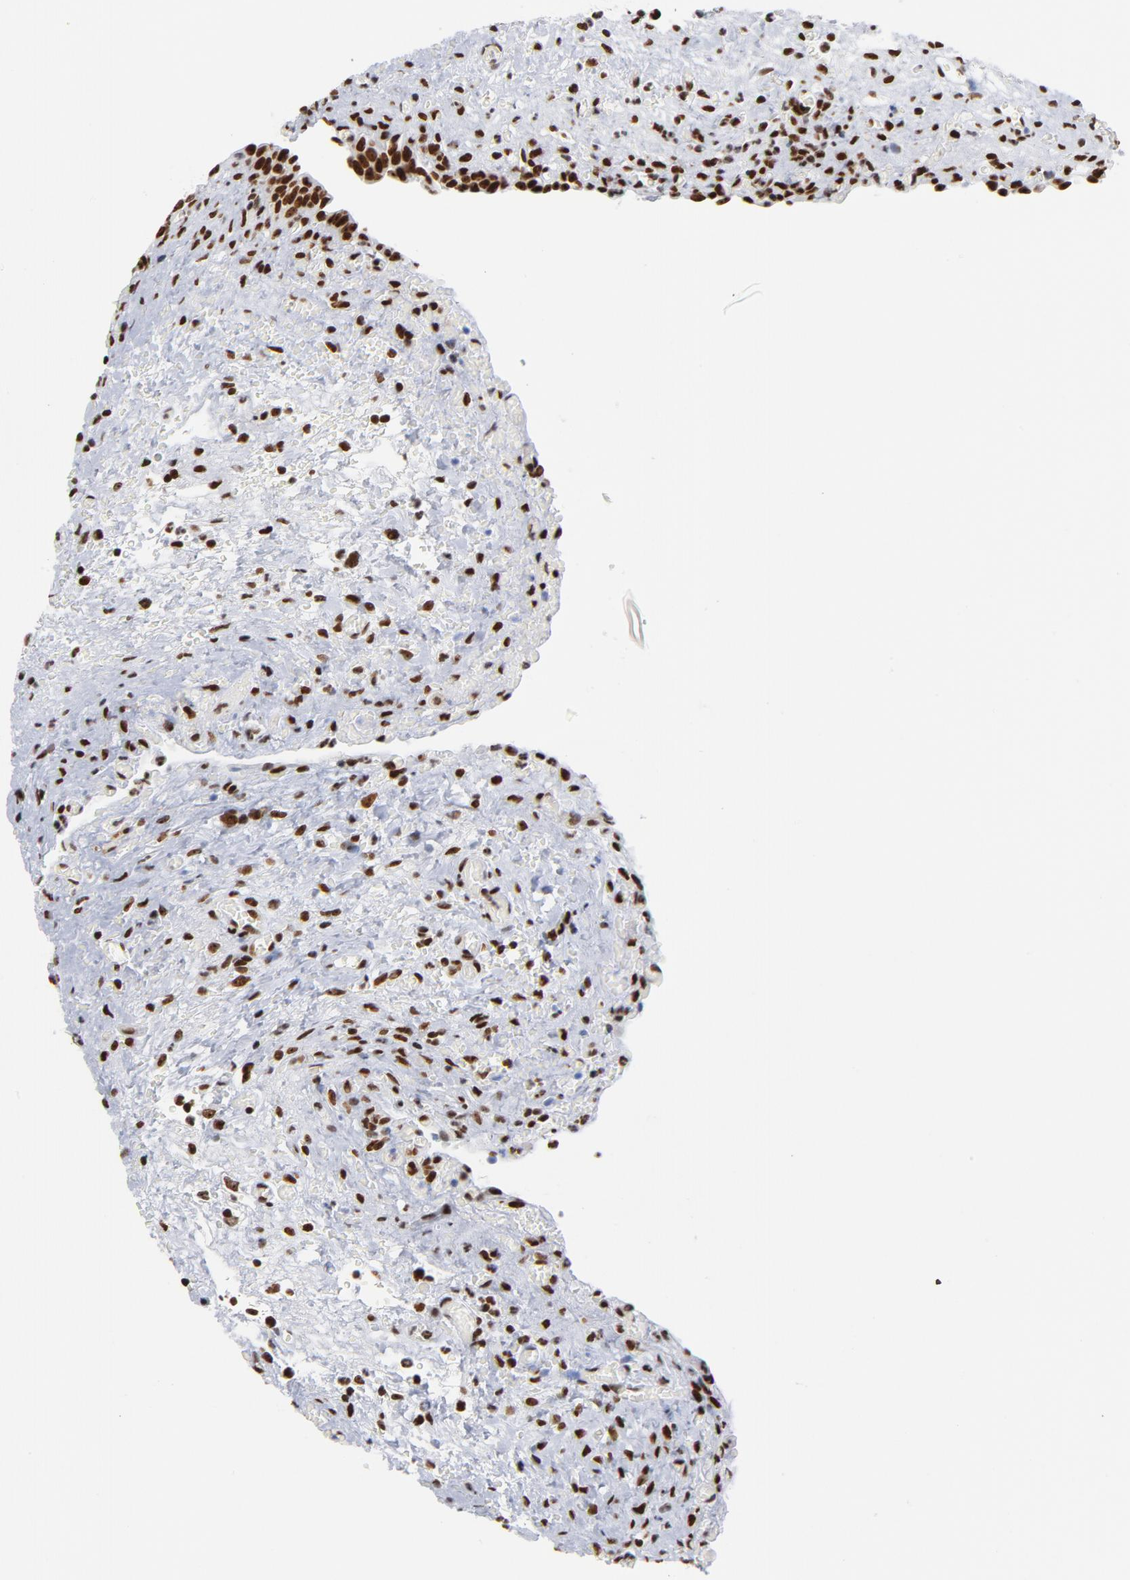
{"staining": {"intensity": "strong", "quantity": ">75%", "location": "nuclear"}, "tissue": "urinary bladder", "cell_type": "Urothelial cells", "image_type": "normal", "snomed": [{"axis": "morphology", "description": "Normal tissue, NOS"}, {"axis": "morphology", "description": "Dysplasia, NOS"}, {"axis": "topography", "description": "Urinary bladder"}], "caption": "Urothelial cells reveal strong nuclear positivity in about >75% of cells in unremarkable urinary bladder.", "gene": "TOP2B", "patient": {"sex": "male", "age": 35}}